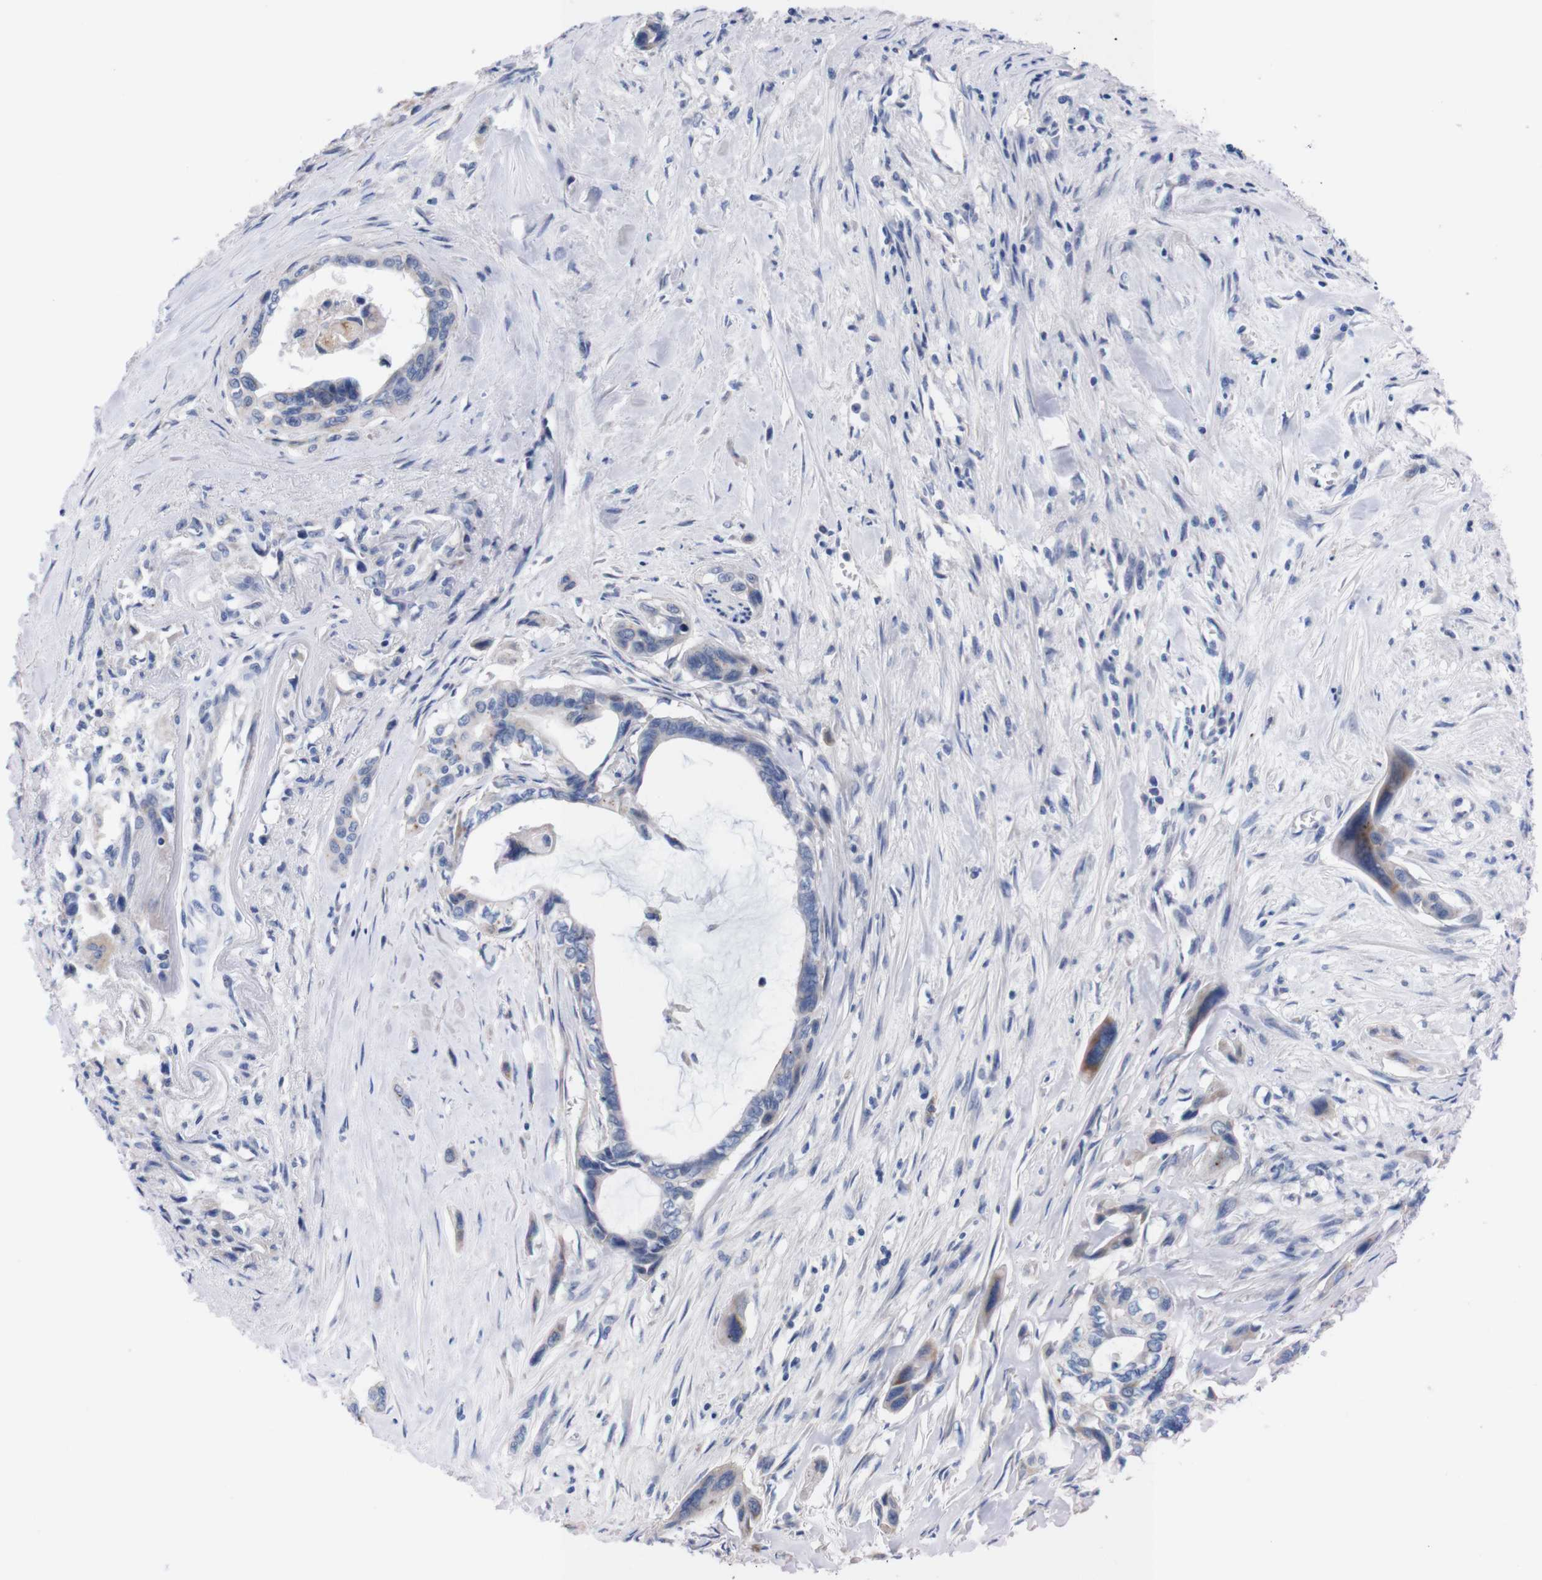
{"staining": {"intensity": "moderate", "quantity": "<25%", "location": "cytoplasmic/membranous"}, "tissue": "pancreatic cancer", "cell_type": "Tumor cells", "image_type": "cancer", "snomed": [{"axis": "morphology", "description": "Adenocarcinoma, NOS"}, {"axis": "topography", "description": "Pancreas"}], "caption": "Immunohistochemistry (IHC) of human pancreatic adenocarcinoma shows low levels of moderate cytoplasmic/membranous positivity in approximately <25% of tumor cells. The staining was performed using DAB to visualize the protein expression in brown, while the nuclei were stained in blue with hematoxylin (Magnification: 20x).", "gene": "FAM210A", "patient": {"sex": "male", "age": 73}}